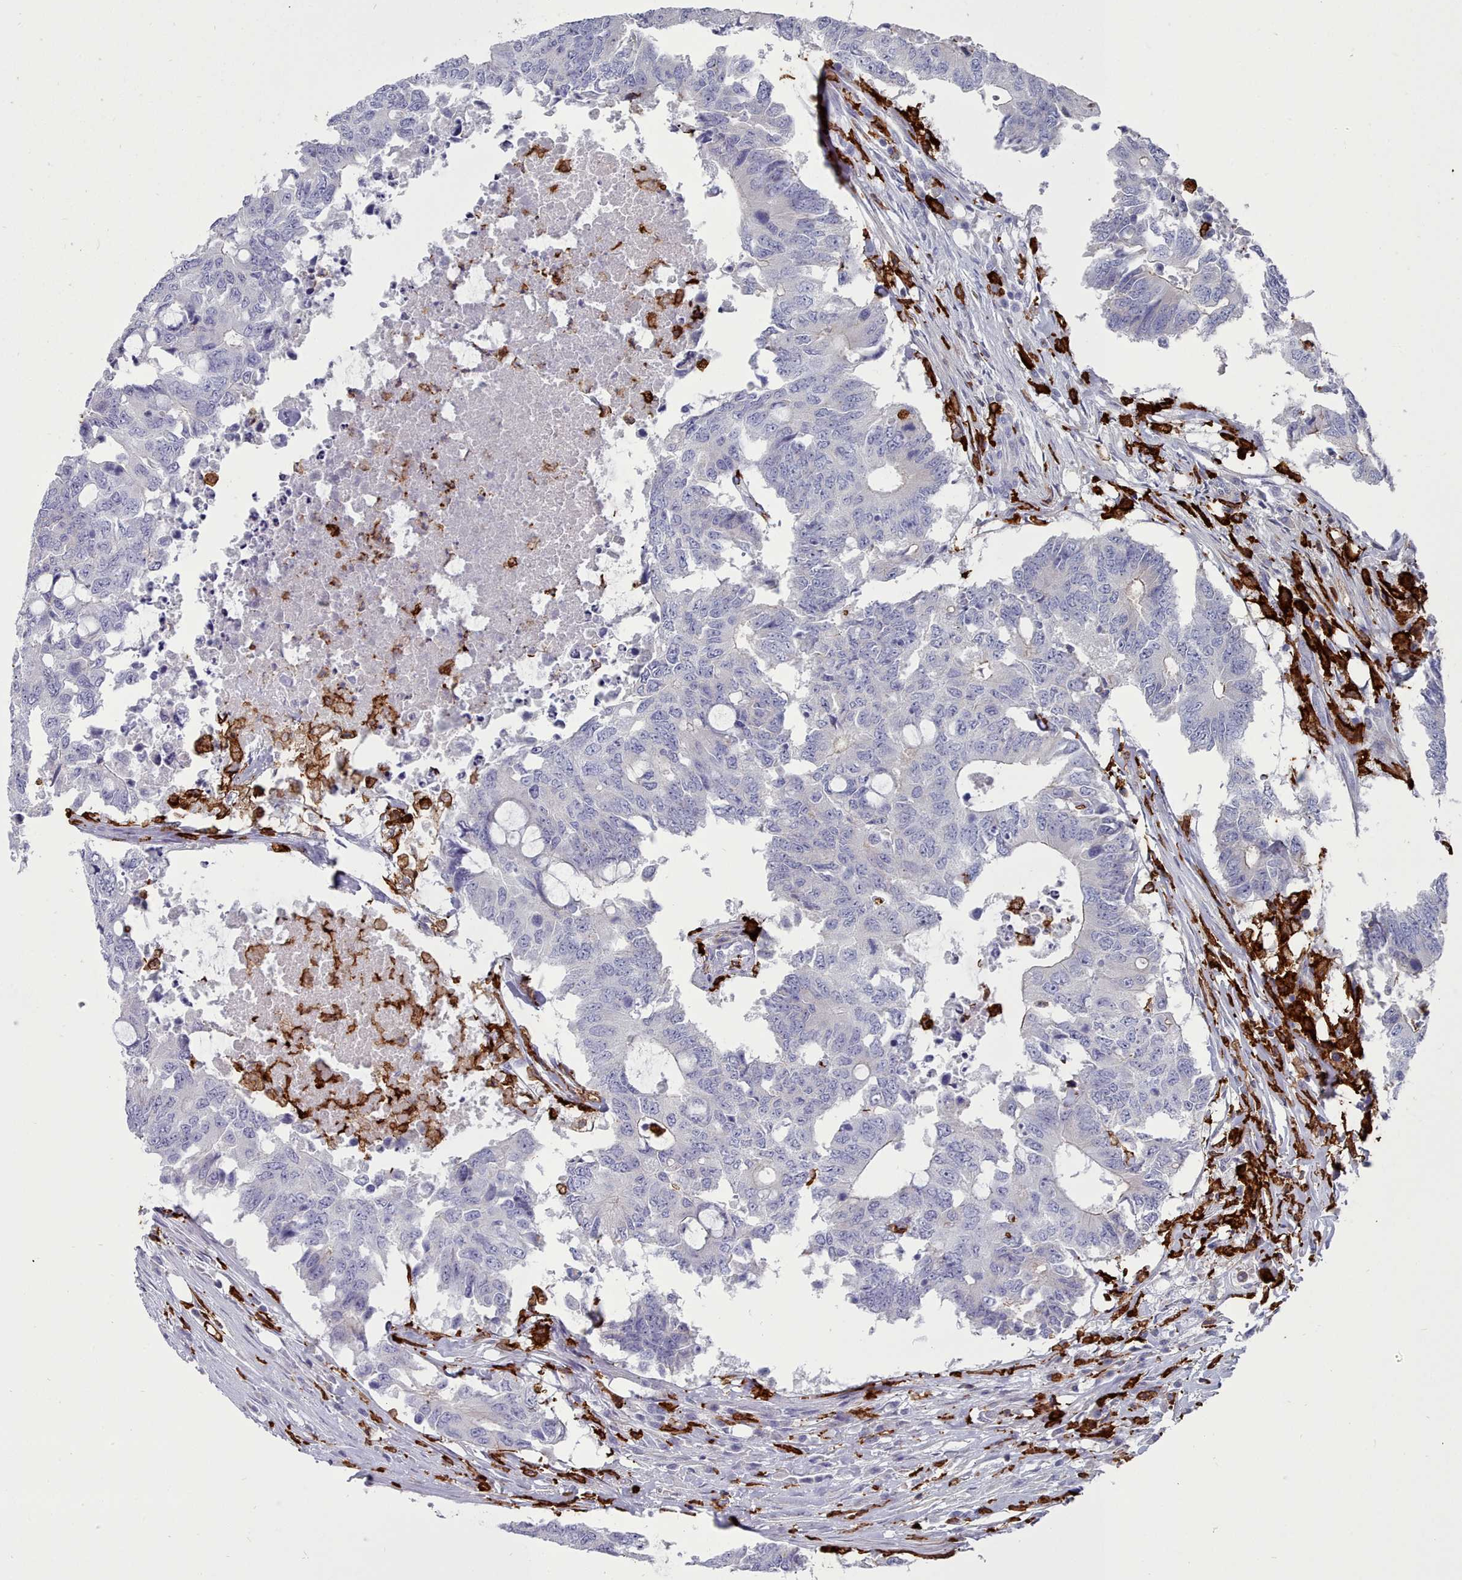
{"staining": {"intensity": "negative", "quantity": "none", "location": "none"}, "tissue": "colorectal cancer", "cell_type": "Tumor cells", "image_type": "cancer", "snomed": [{"axis": "morphology", "description": "Adenocarcinoma, NOS"}, {"axis": "topography", "description": "Colon"}], "caption": "Tumor cells show no significant positivity in colorectal cancer (adenocarcinoma). (DAB (3,3'-diaminobenzidine) immunohistochemistry visualized using brightfield microscopy, high magnification).", "gene": "AIF1", "patient": {"sex": "male", "age": 71}}